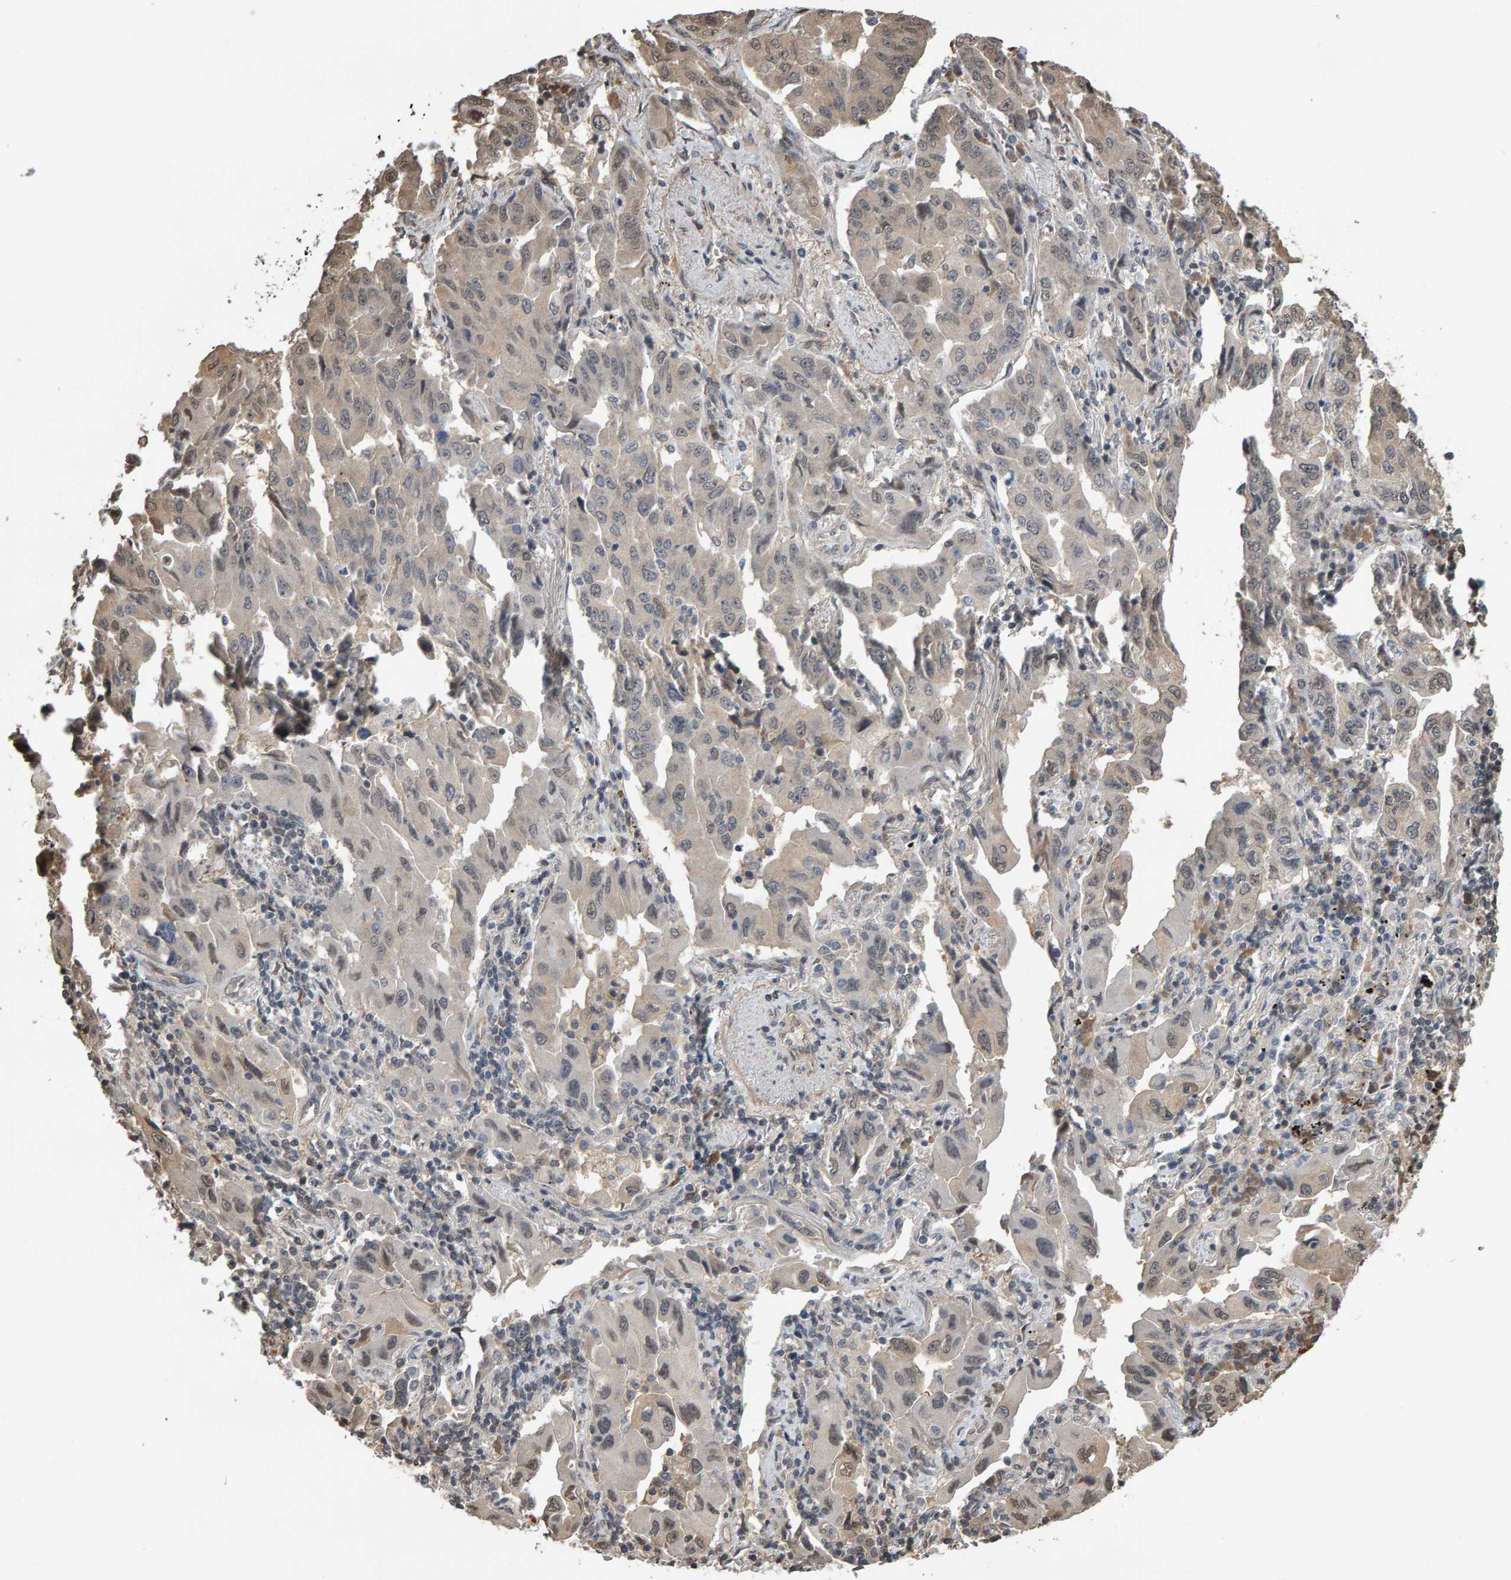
{"staining": {"intensity": "negative", "quantity": "none", "location": "none"}, "tissue": "lung cancer", "cell_type": "Tumor cells", "image_type": "cancer", "snomed": [{"axis": "morphology", "description": "Adenocarcinoma, NOS"}, {"axis": "topography", "description": "Lung"}], "caption": "DAB immunohistochemical staining of human lung cancer exhibits no significant staining in tumor cells. (DAB (3,3'-diaminobenzidine) immunohistochemistry with hematoxylin counter stain).", "gene": "COASY", "patient": {"sex": "female", "age": 65}}